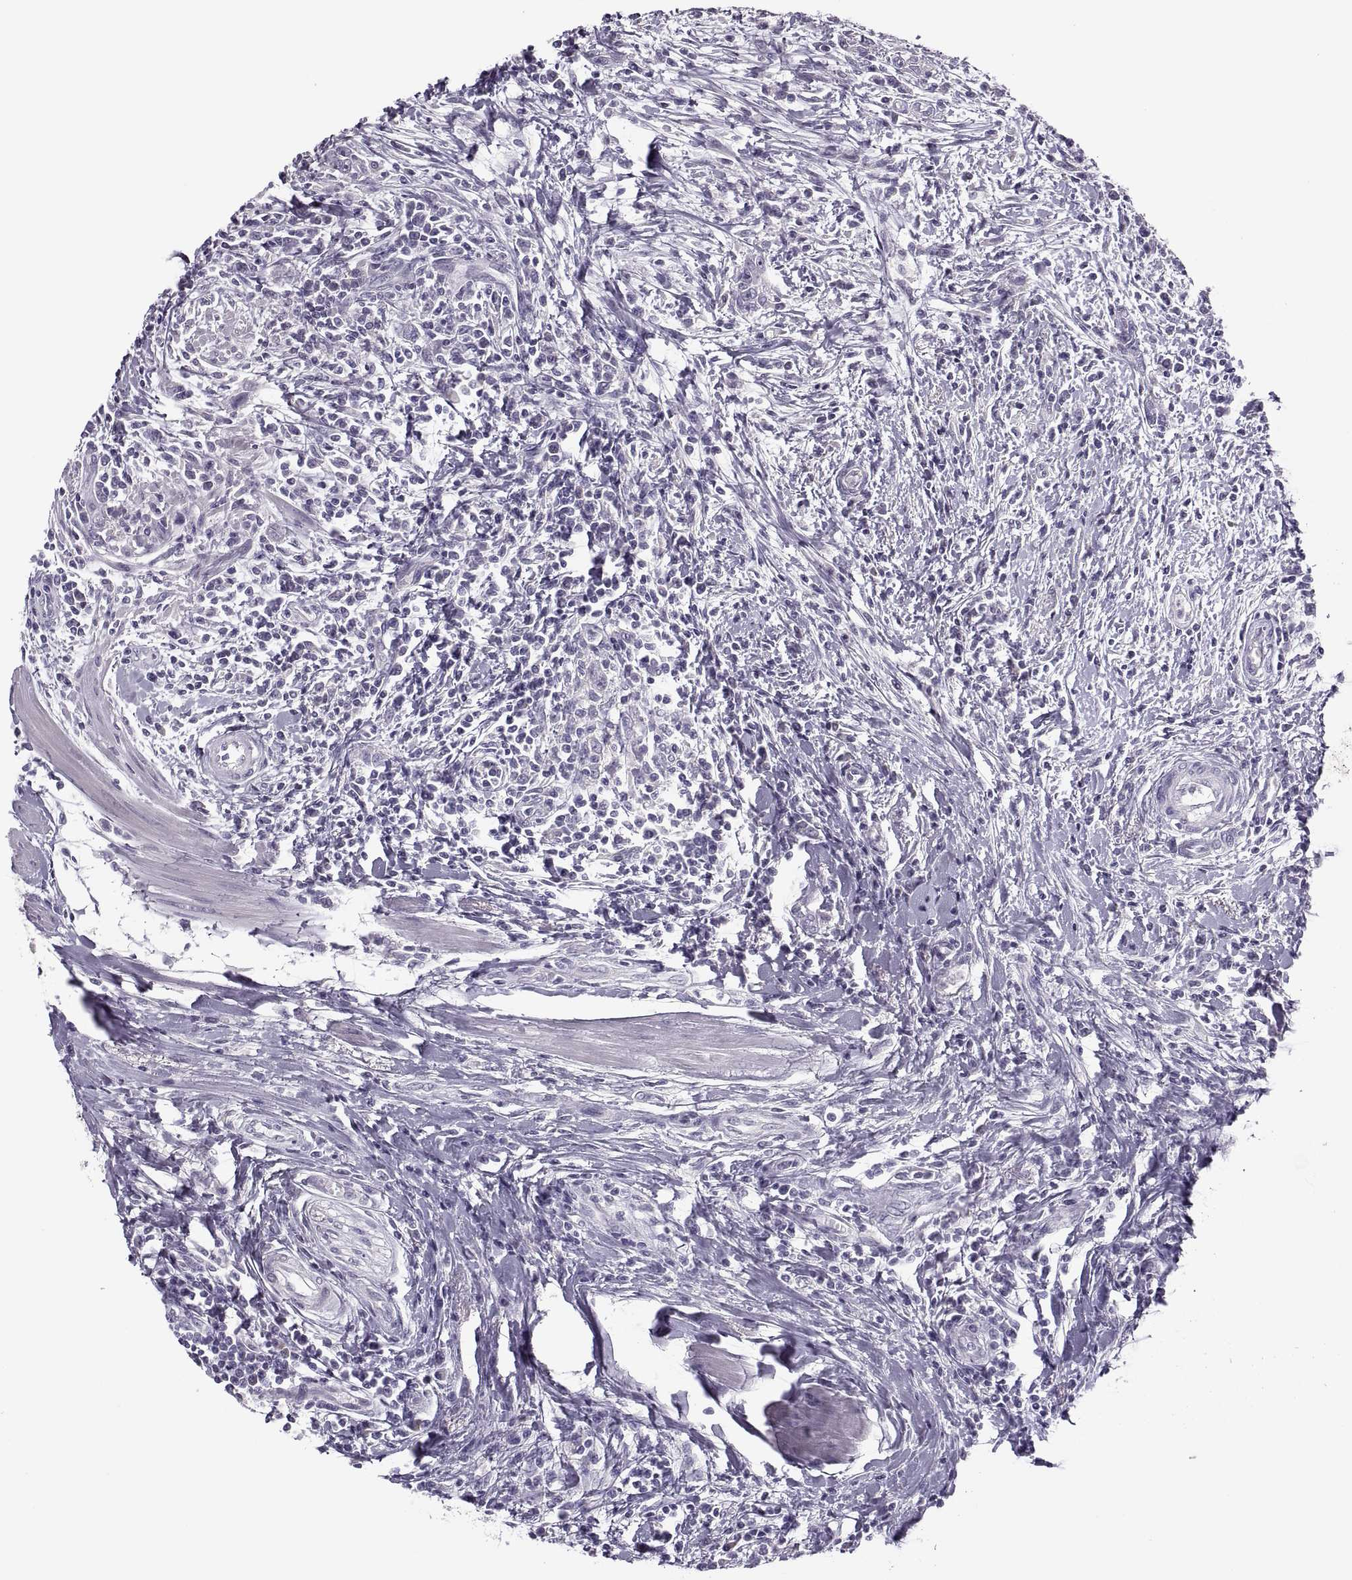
{"staining": {"intensity": "negative", "quantity": "none", "location": "none"}, "tissue": "urothelial cancer", "cell_type": "Tumor cells", "image_type": "cancer", "snomed": [{"axis": "morphology", "description": "Urothelial carcinoma, High grade"}, {"axis": "topography", "description": "Urinary bladder"}], "caption": "Tumor cells are negative for protein expression in human urothelial cancer.", "gene": "PRSS54", "patient": {"sex": "male", "age": 83}}